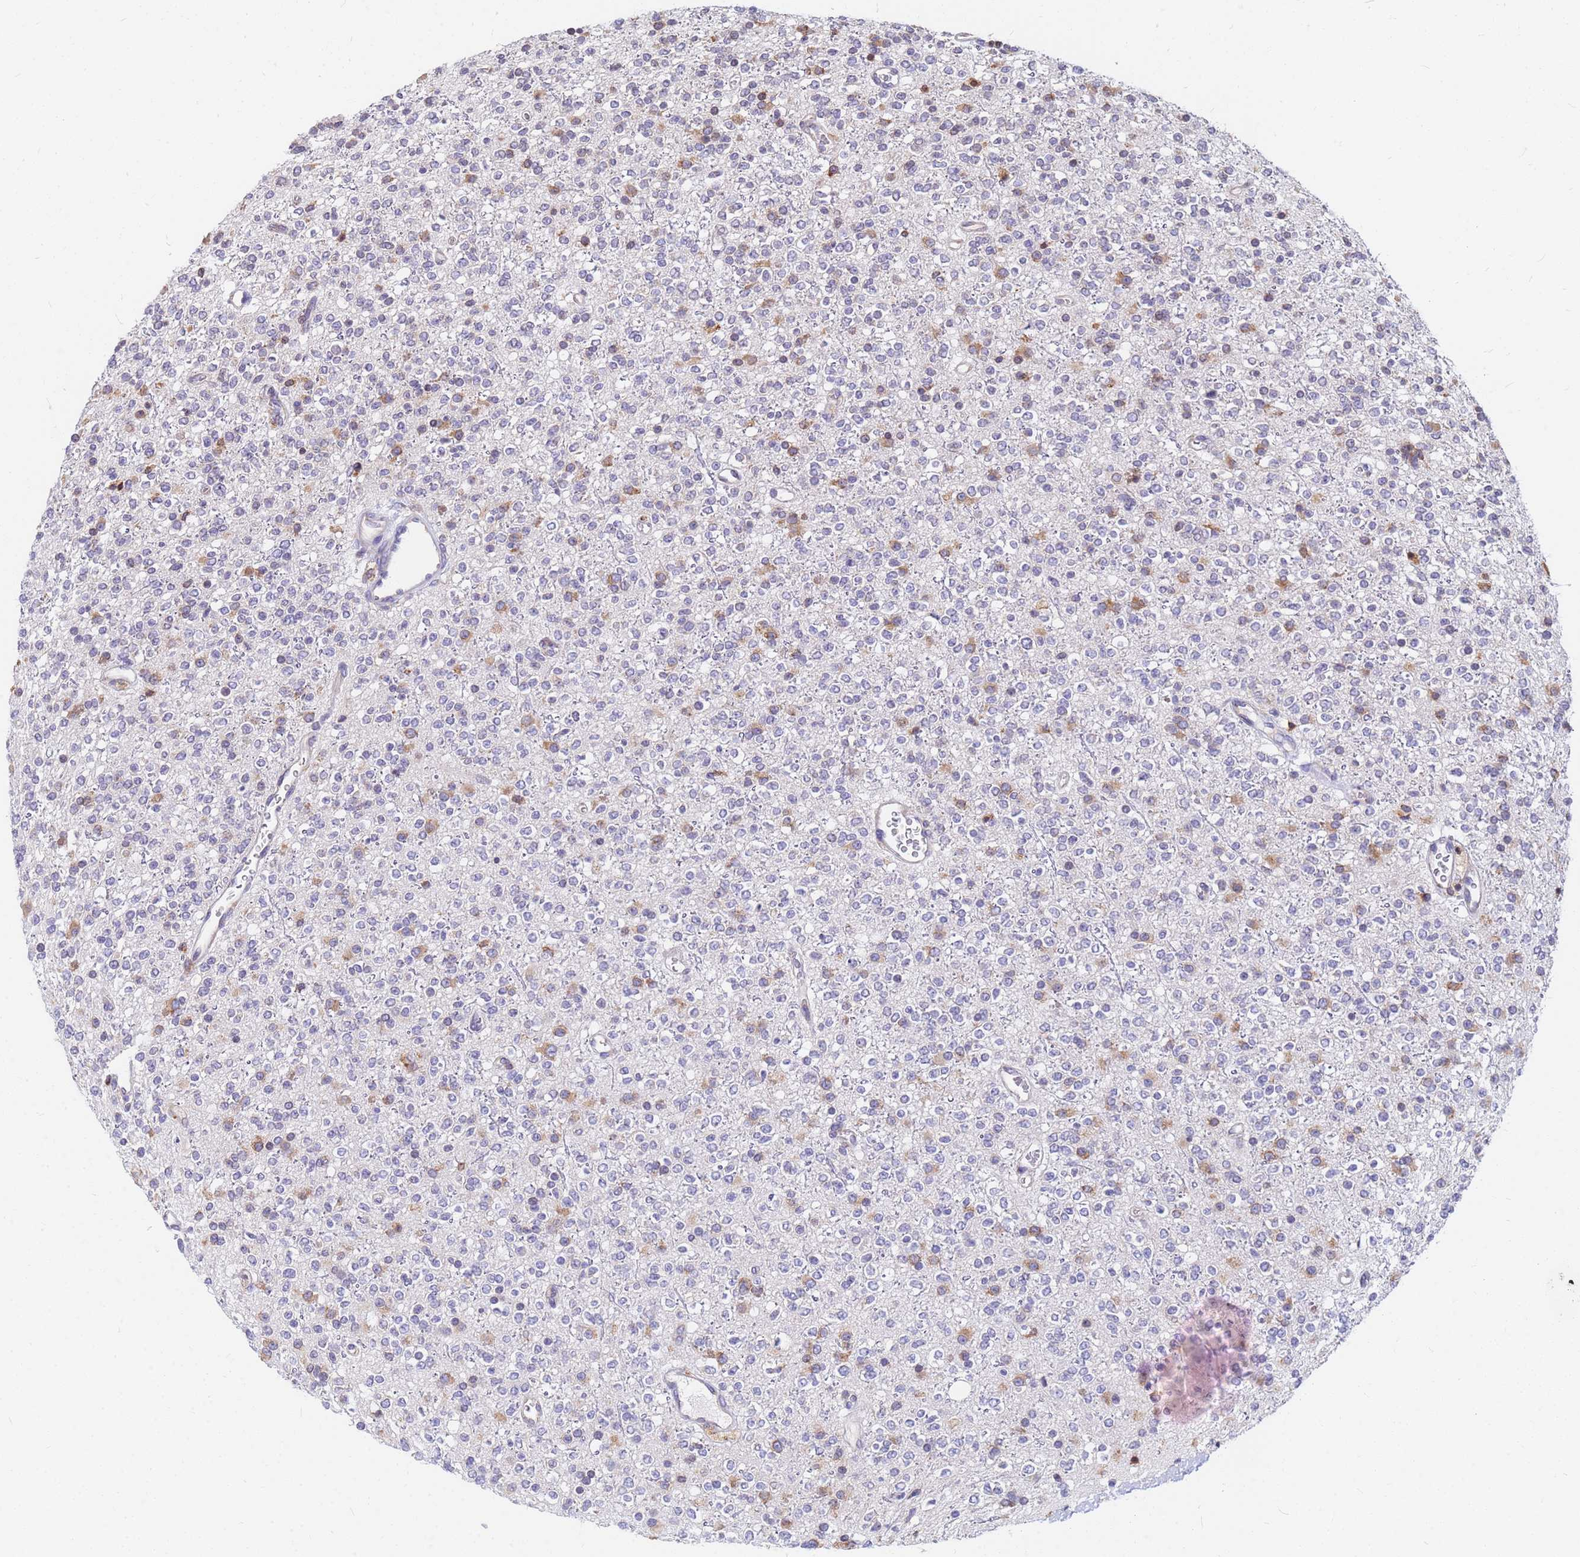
{"staining": {"intensity": "negative", "quantity": "none", "location": "none"}, "tissue": "glioma", "cell_type": "Tumor cells", "image_type": "cancer", "snomed": [{"axis": "morphology", "description": "Glioma, malignant, High grade"}, {"axis": "topography", "description": "Brain"}], "caption": "Immunohistochemistry (IHC) of glioma displays no expression in tumor cells.", "gene": "SSR4", "patient": {"sex": "male", "age": 34}}